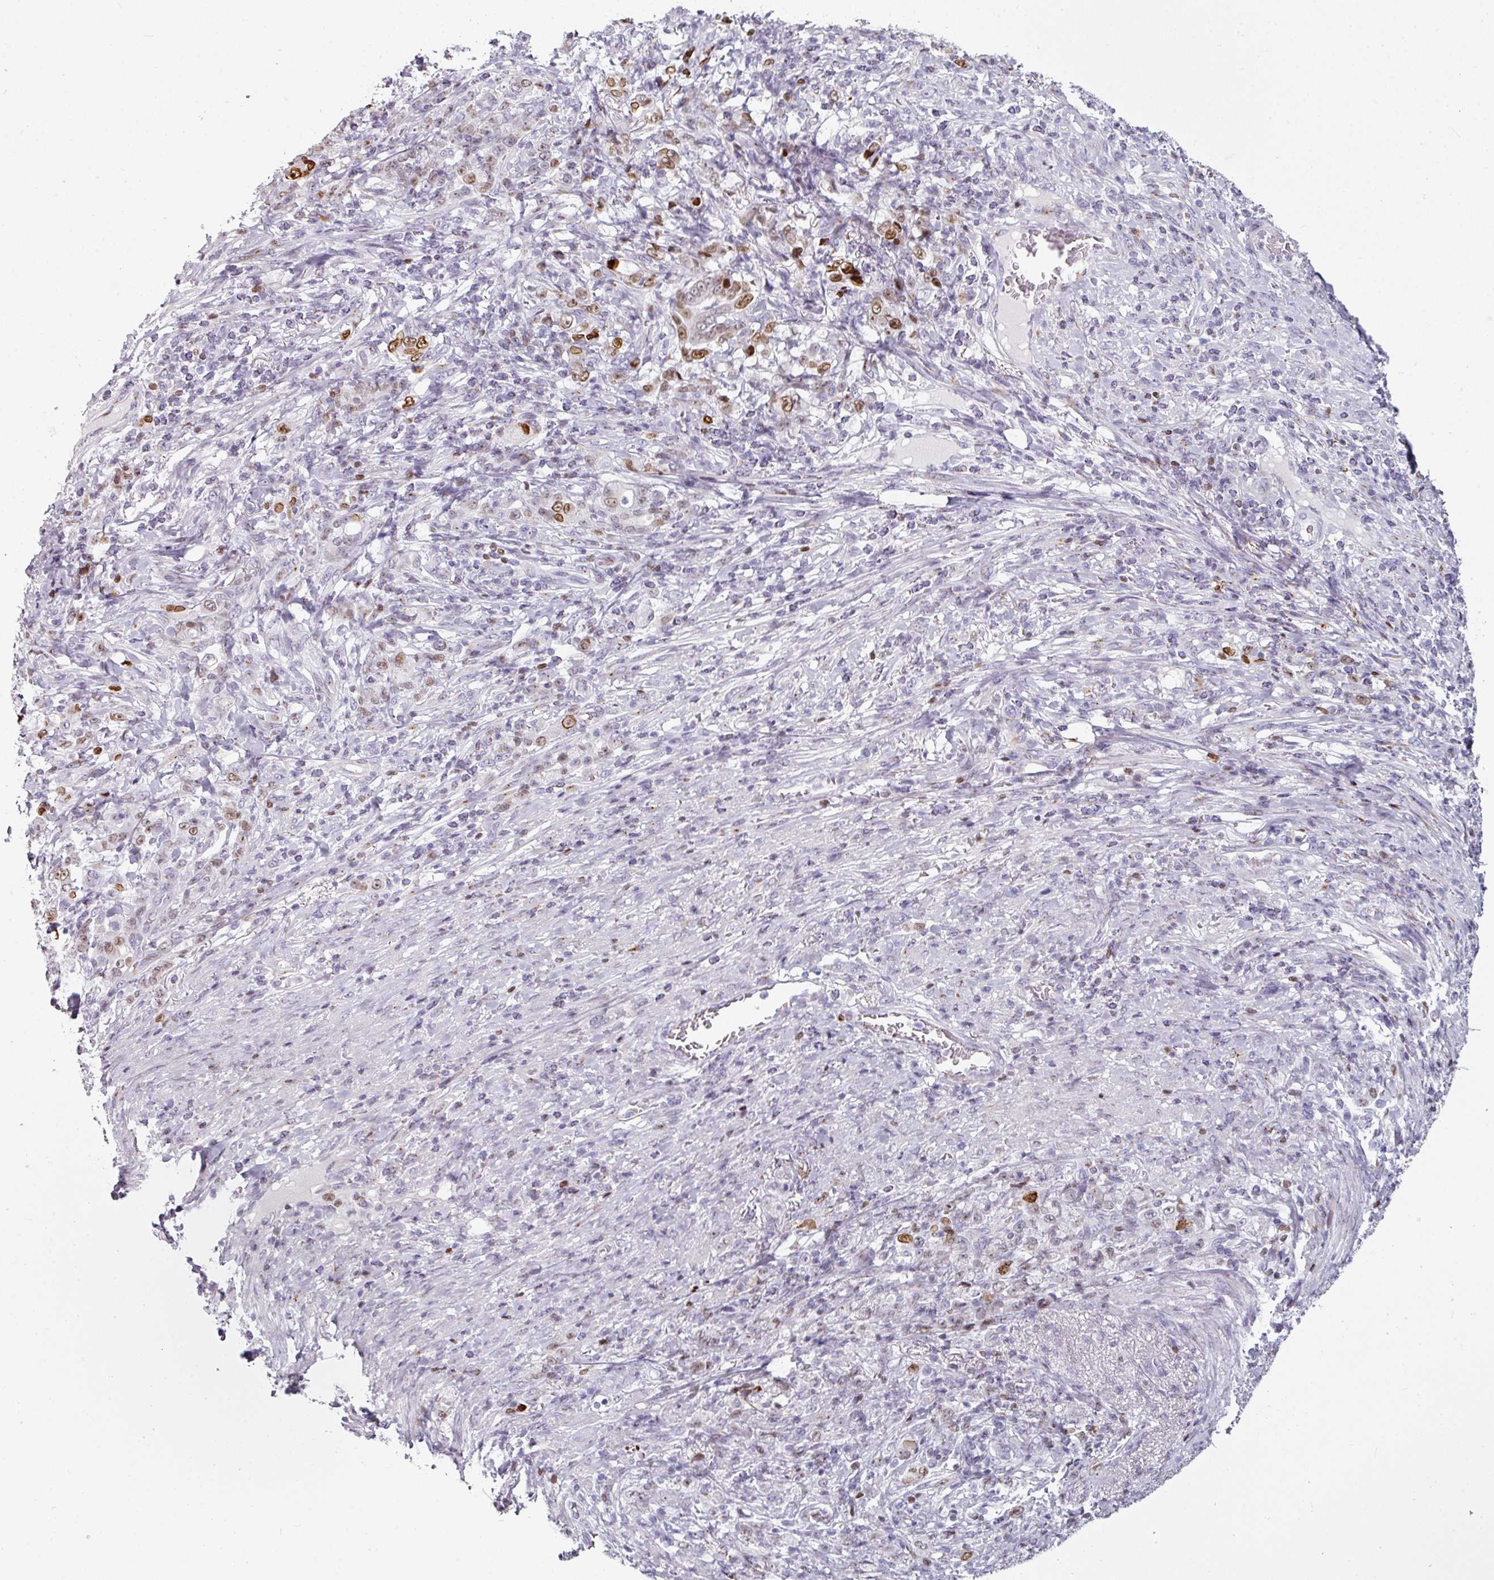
{"staining": {"intensity": "moderate", "quantity": "<25%", "location": "nuclear"}, "tissue": "stomach cancer", "cell_type": "Tumor cells", "image_type": "cancer", "snomed": [{"axis": "morphology", "description": "Adenocarcinoma, NOS"}, {"axis": "topography", "description": "Stomach"}], "caption": "Stomach cancer tissue demonstrates moderate nuclear staining in about <25% of tumor cells", "gene": "SYT8", "patient": {"sex": "female", "age": 79}}